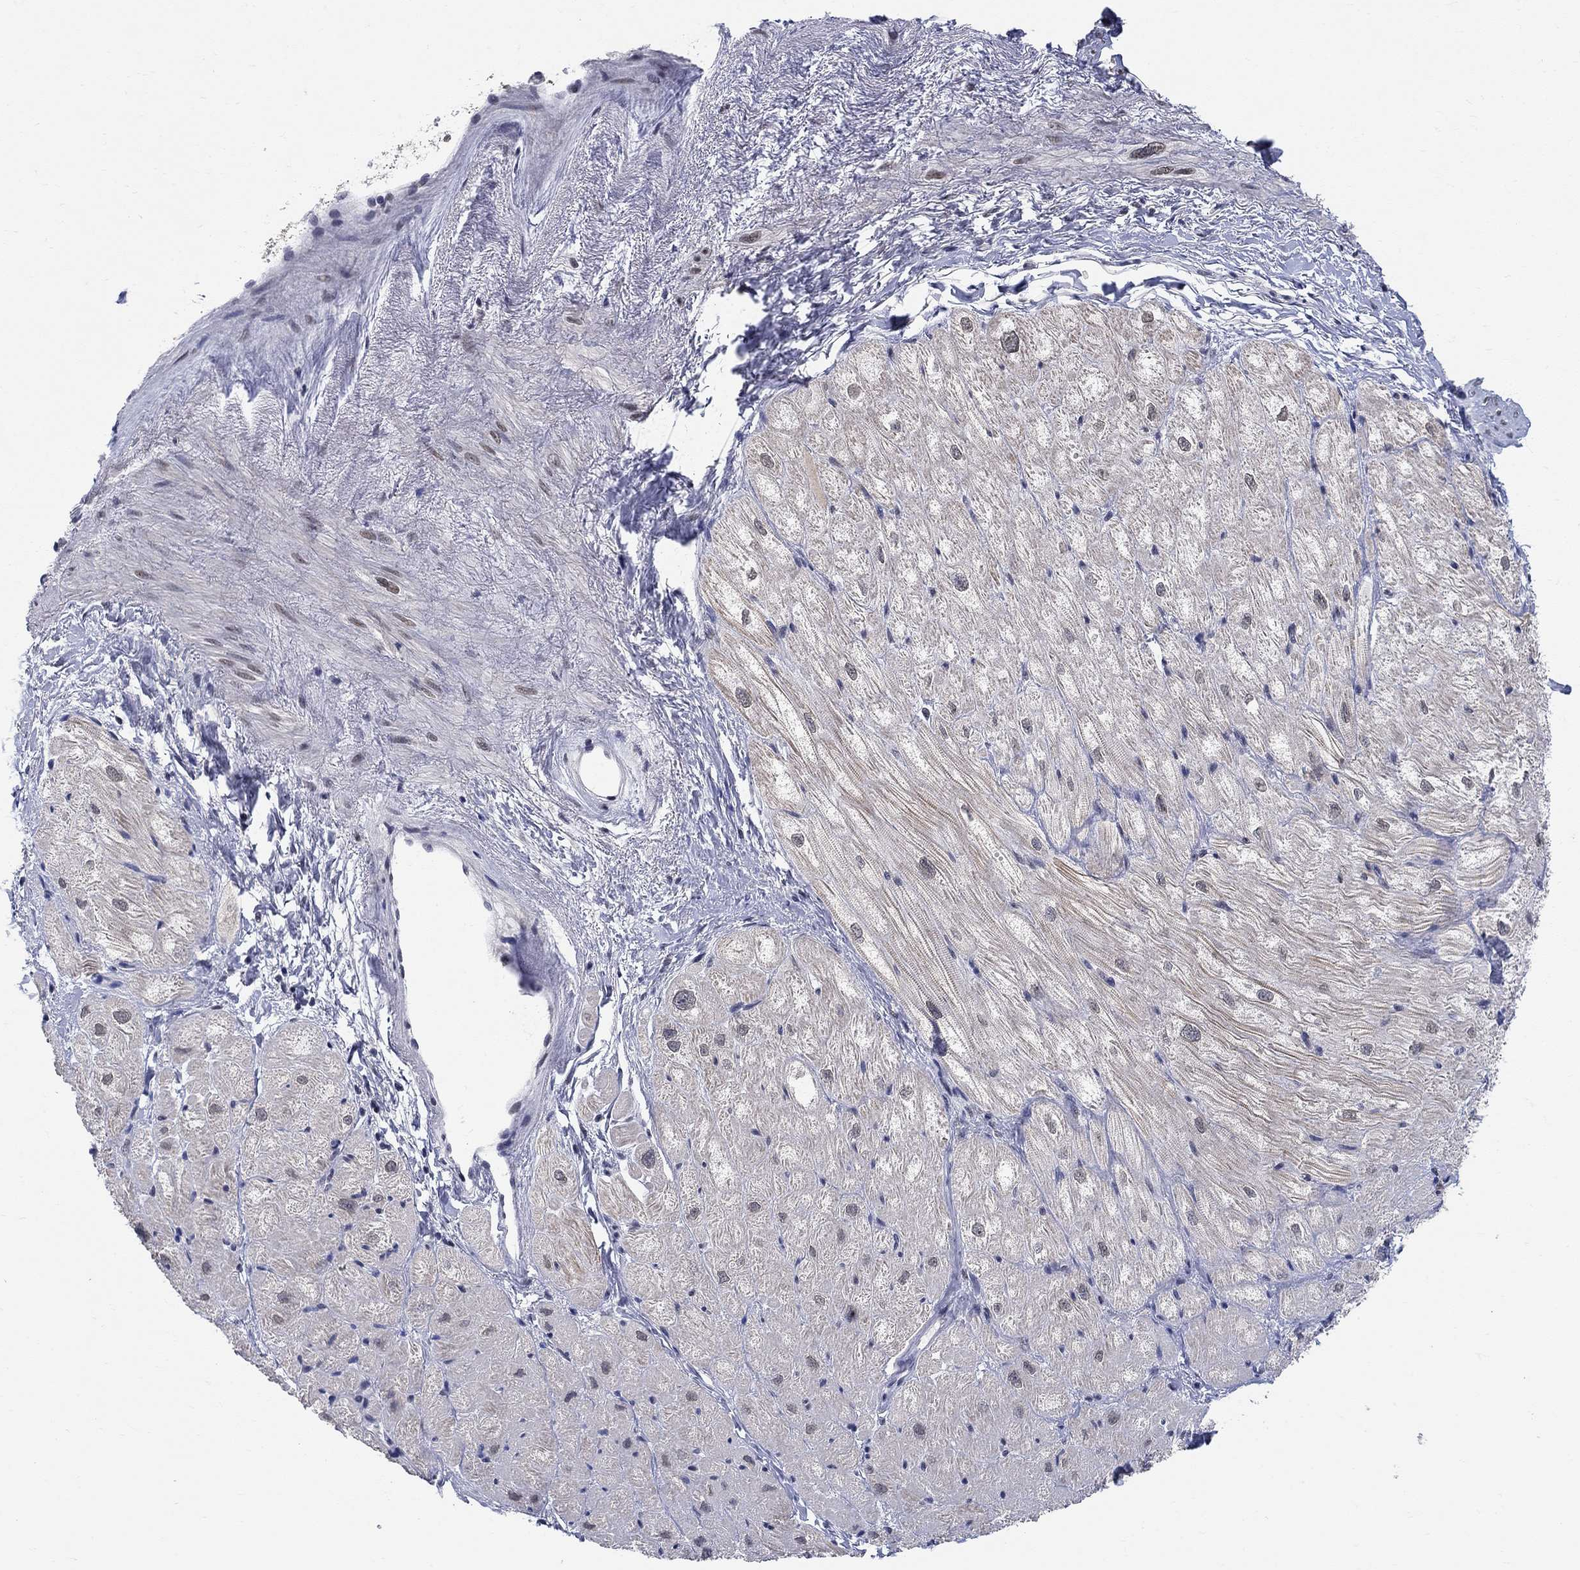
{"staining": {"intensity": "negative", "quantity": "none", "location": "none"}, "tissue": "heart muscle", "cell_type": "Cardiomyocytes", "image_type": "normal", "snomed": [{"axis": "morphology", "description": "Normal tissue, NOS"}, {"axis": "topography", "description": "Heart"}], "caption": "High magnification brightfield microscopy of normal heart muscle stained with DAB (3,3'-diaminobenzidine) (brown) and counterstained with hematoxylin (blue): cardiomyocytes show no significant expression. (DAB IHC with hematoxylin counter stain).", "gene": "KLF12", "patient": {"sex": "male", "age": 57}}